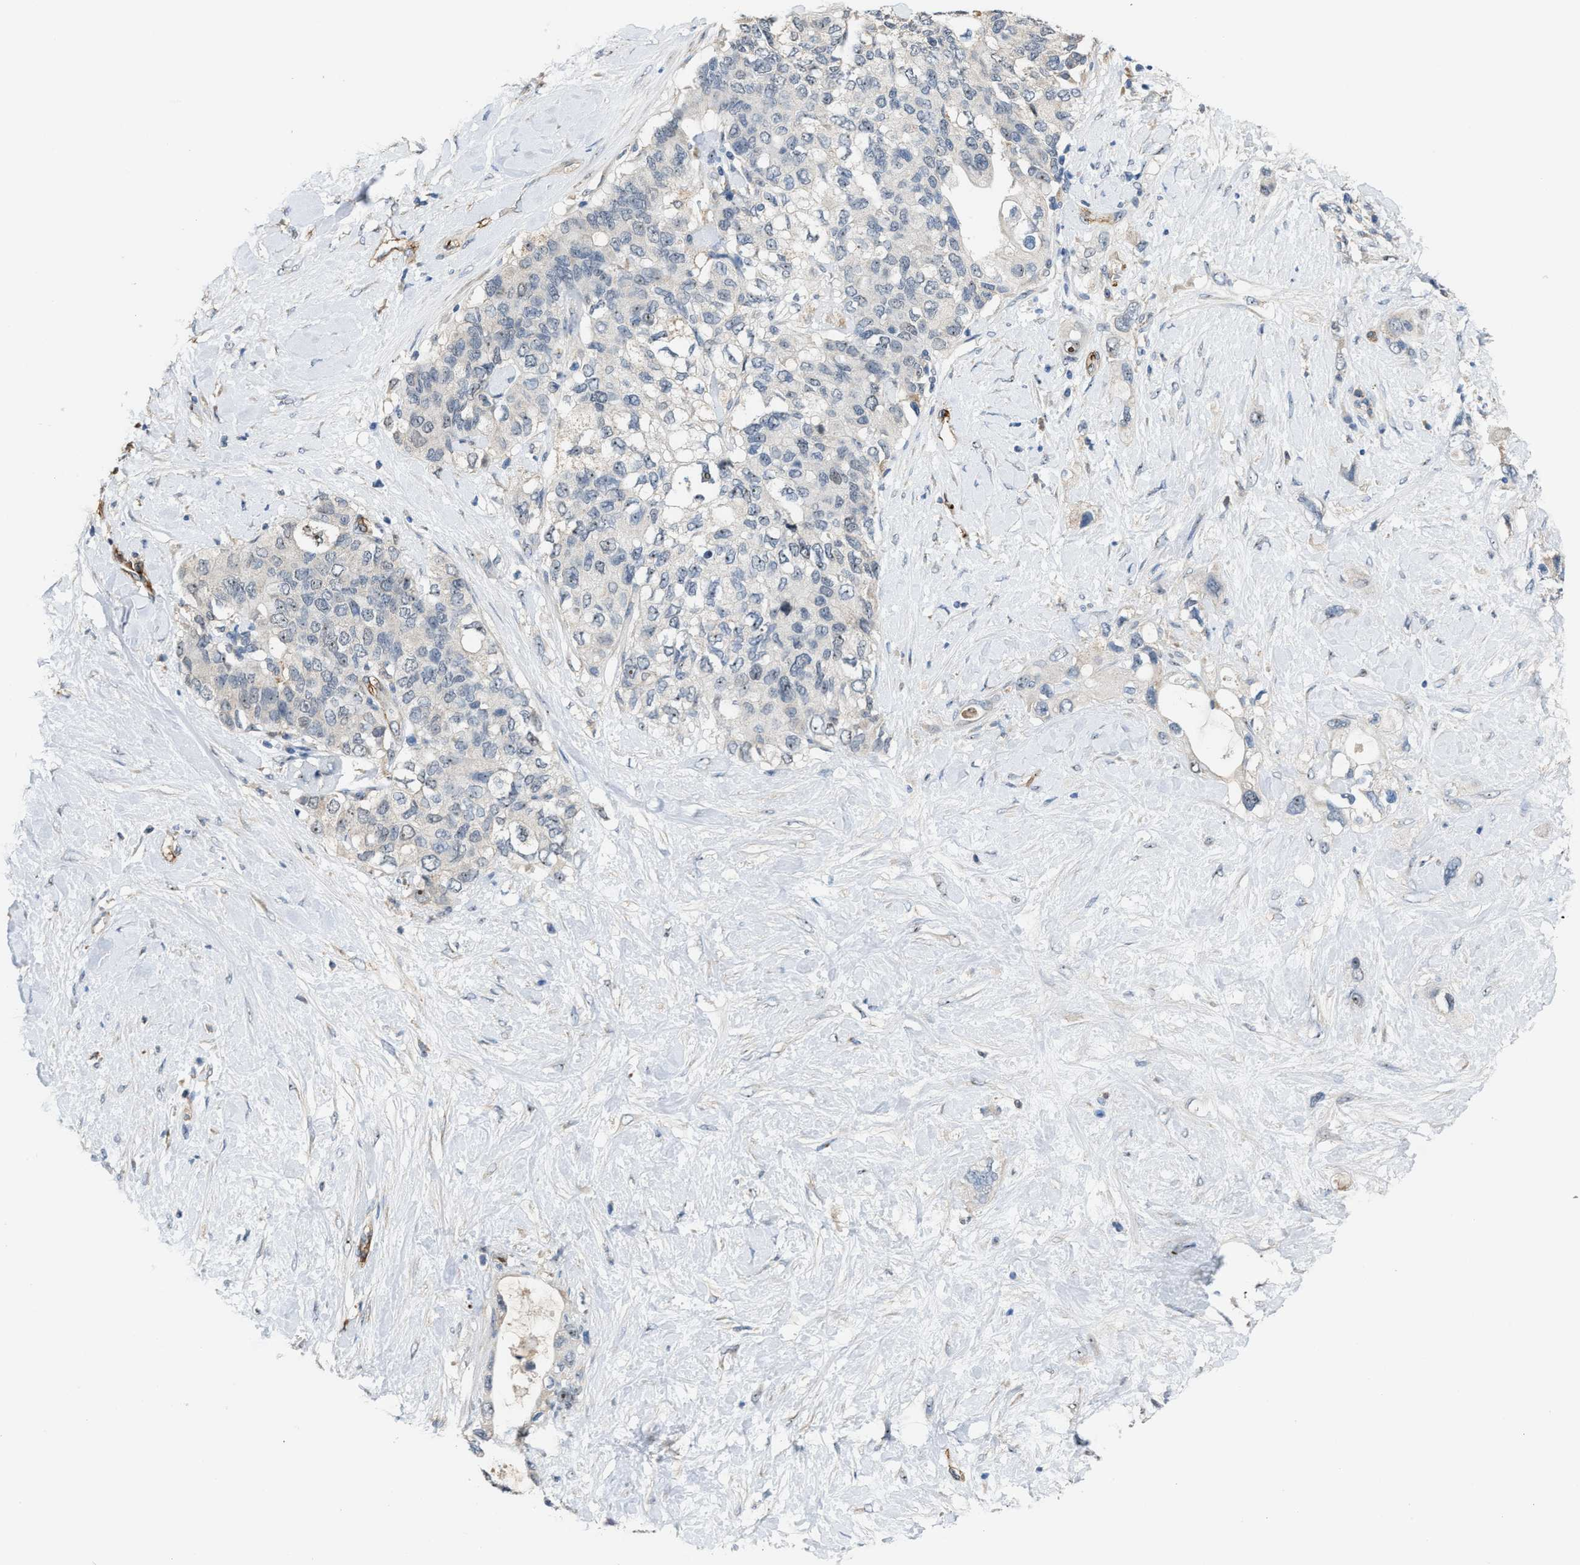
{"staining": {"intensity": "negative", "quantity": "none", "location": "none"}, "tissue": "pancreatic cancer", "cell_type": "Tumor cells", "image_type": "cancer", "snomed": [{"axis": "morphology", "description": "Adenocarcinoma, NOS"}, {"axis": "topography", "description": "Pancreas"}], "caption": "There is no significant expression in tumor cells of pancreatic cancer (adenocarcinoma).", "gene": "ZNF783", "patient": {"sex": "female", "age": 56}}